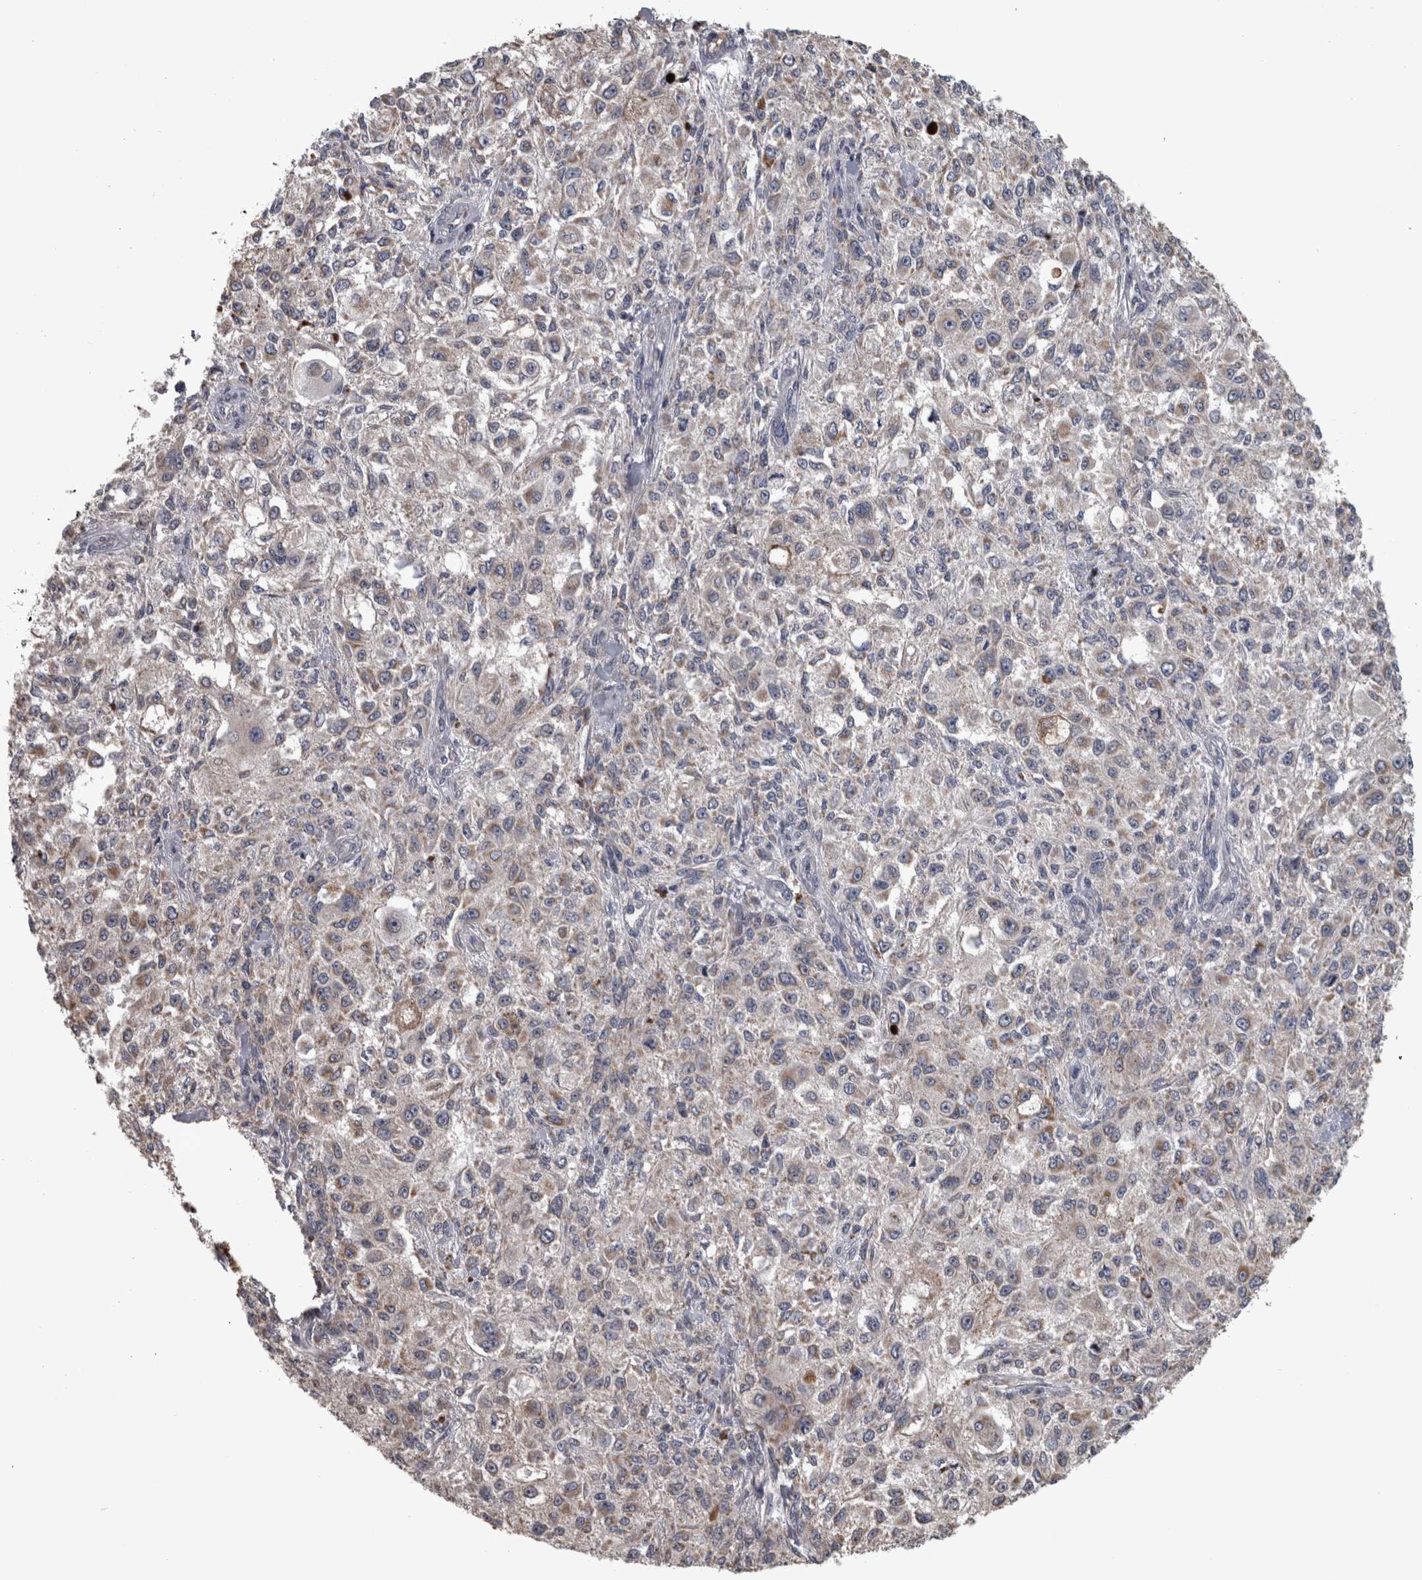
{"staining": {"intensity": "weak", "quantity": "25%-75%", "location": "cytoplasmic/membranous"}, "tissue": "melanoma", "cell_type": "Tumor cells", "image_type": "cancer", "snomed": [{"axis": "morphology", "description": "Necrosis, NOS"}, {"axis": "morphology", "description": "Malignant melanoma, NOS"}, {"axis": "topography", "description": "Skin"}], "caption": "Protein expression analysis of melanoma displays weak cytoplasmic/membranous positivity in approximately 25%-75% of tumor cells.", "gene": "DBT", "patient": {"sex": "female", "age": 87}}